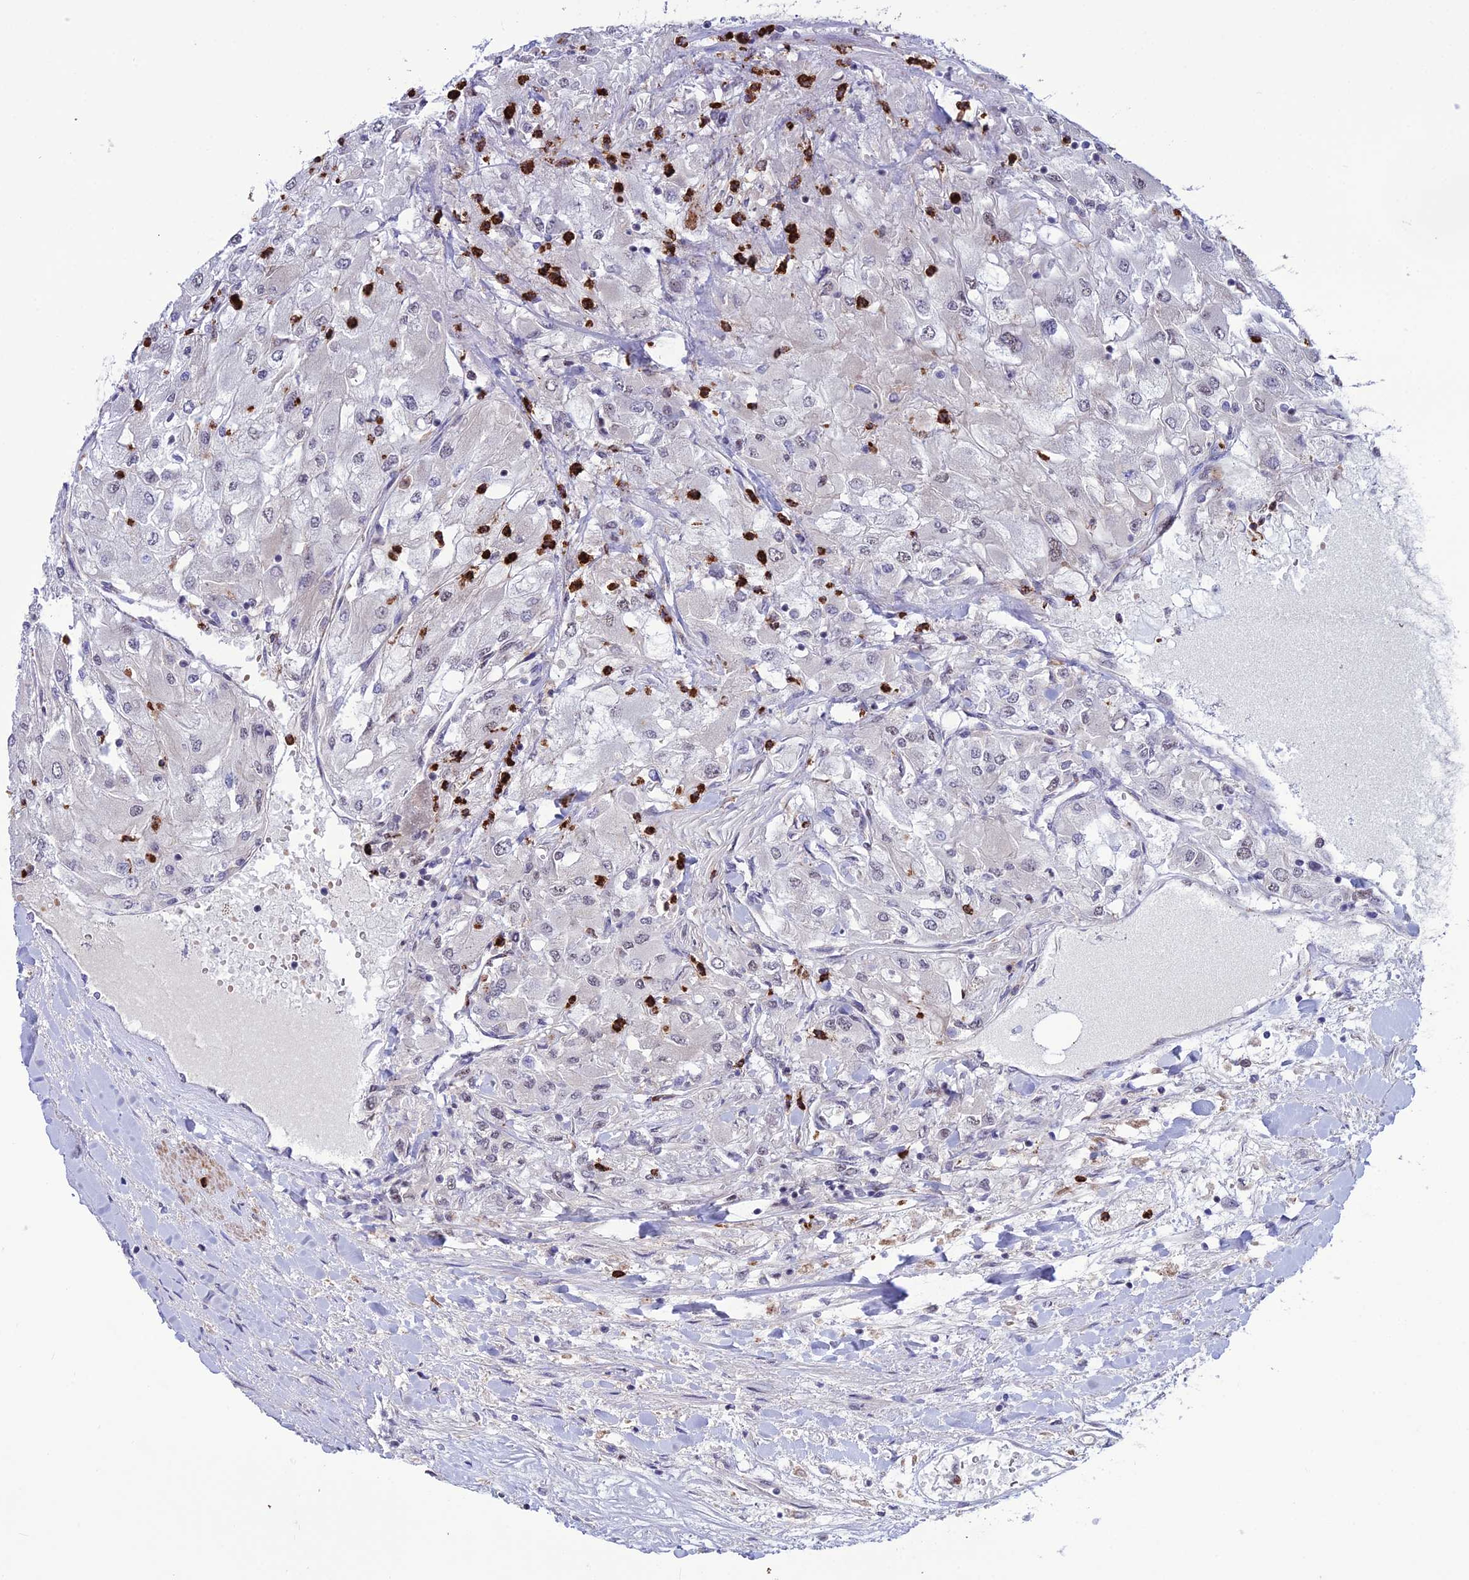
{"staining": {"intensity": "negative", "quantity": "none", "location": "none"}, "tissue": "renal cancer", "cell_type": "Tumor cells", "image_type": "cancer", "snomed": [{"axis": "morphology", "description": "Adenocarcinoma, NOS"}, {"axis": "topography", "description": "Kidney"}], "caption": "The photomicrograph exhibits no staining of tumor cells in adenocarcinoma (renal). (DAB (3,3'-diaminobenzidine) immunohistochemistry (IHC), high magnification).", "gene": "COL6A6", "patient": {"sex": "male", "age": 80}}